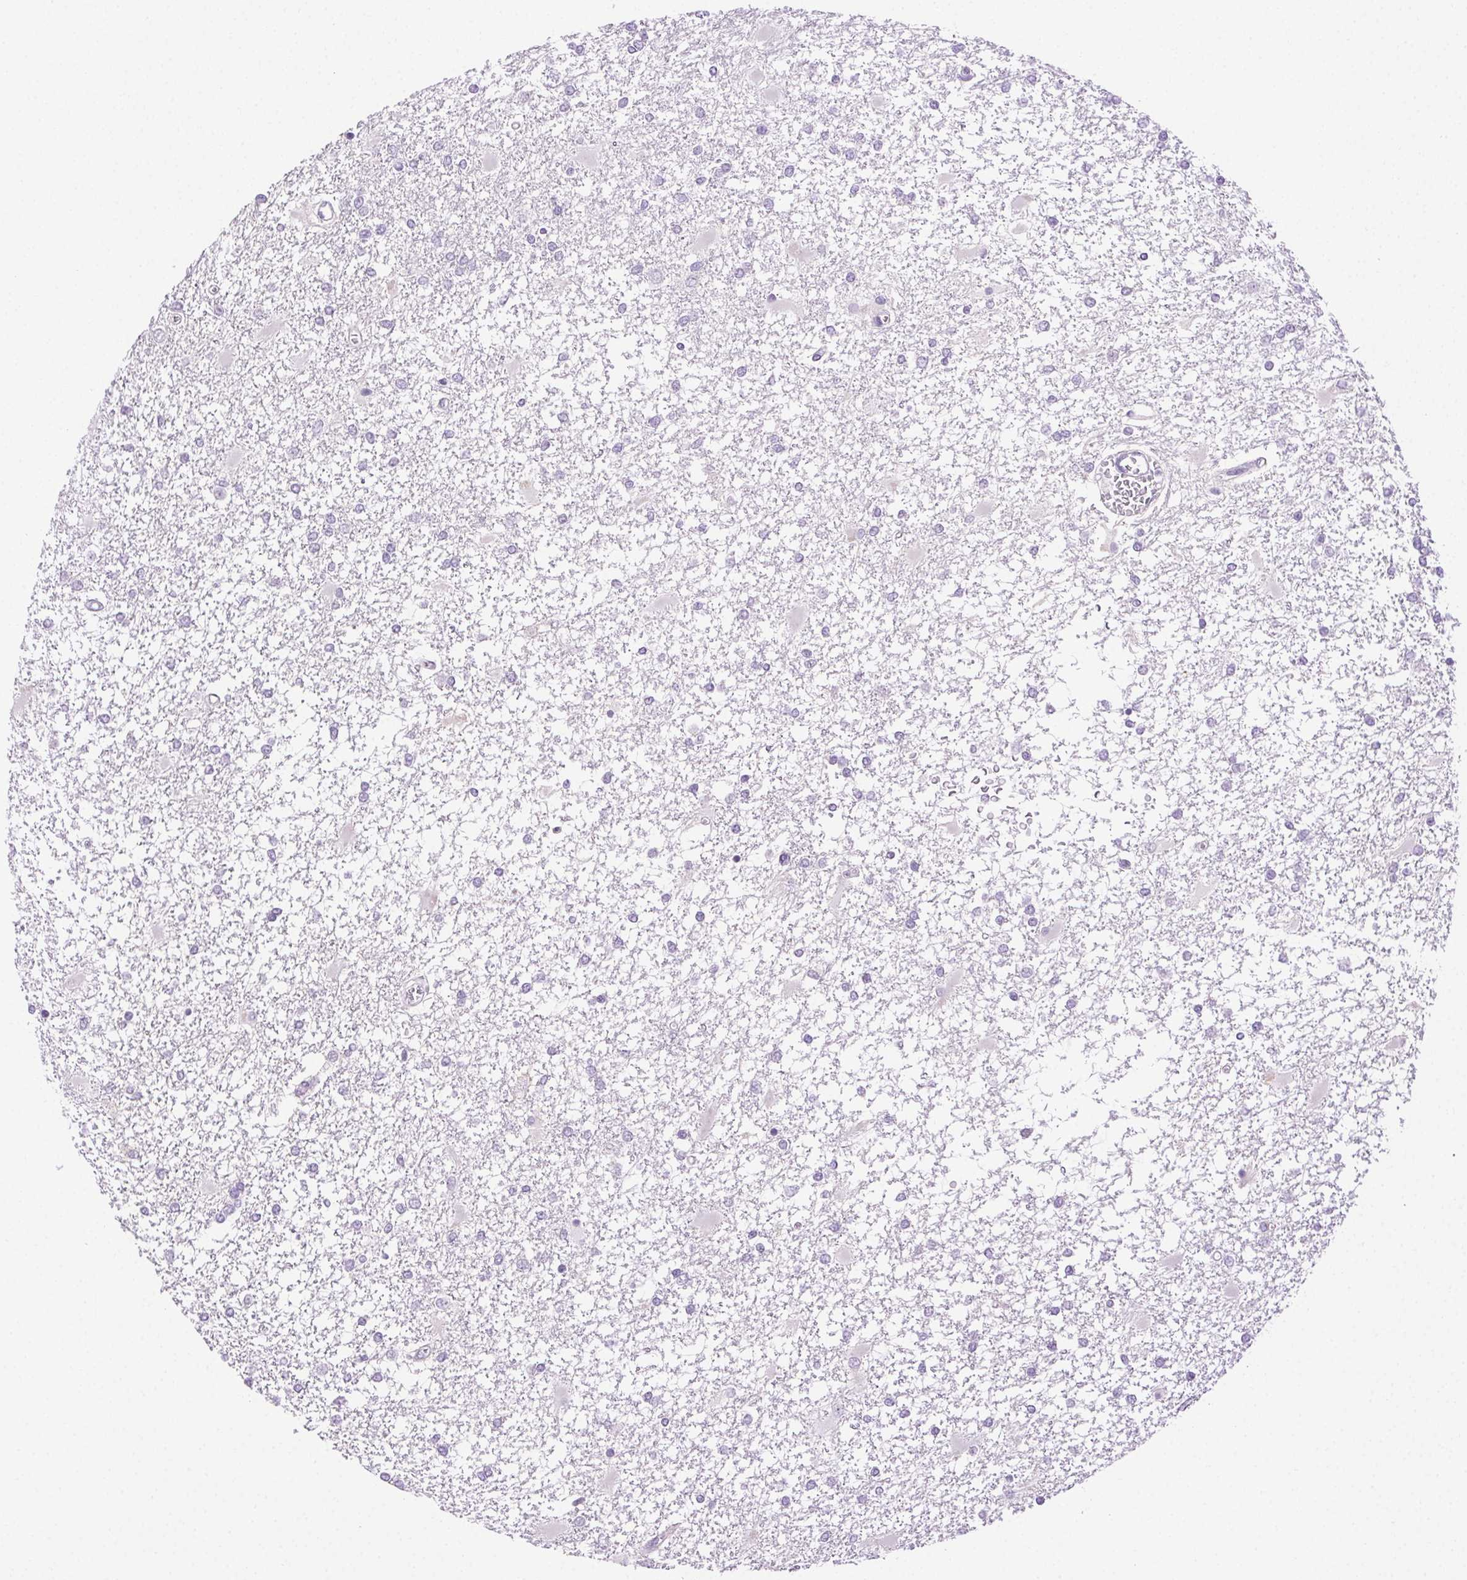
{"staining": {"intensity": "negative", "quantity": "none", "location": "none"}, "tissue": "glioma", "cell_type": "Tumor cells", "image_type": "cancer", "snomed": [{"axis": "morphology", "description": "Glioma, malignant, High grade"}, {"axis": "topography", "description": "Cerebral cortex"}], "caption": "Immunohistochemical staining of human high-grade glioma (malignant) exhibits no significant staining in tumor cells.", "gene": "CLDN10", "patient": {"sex": "male", "age": 79}}